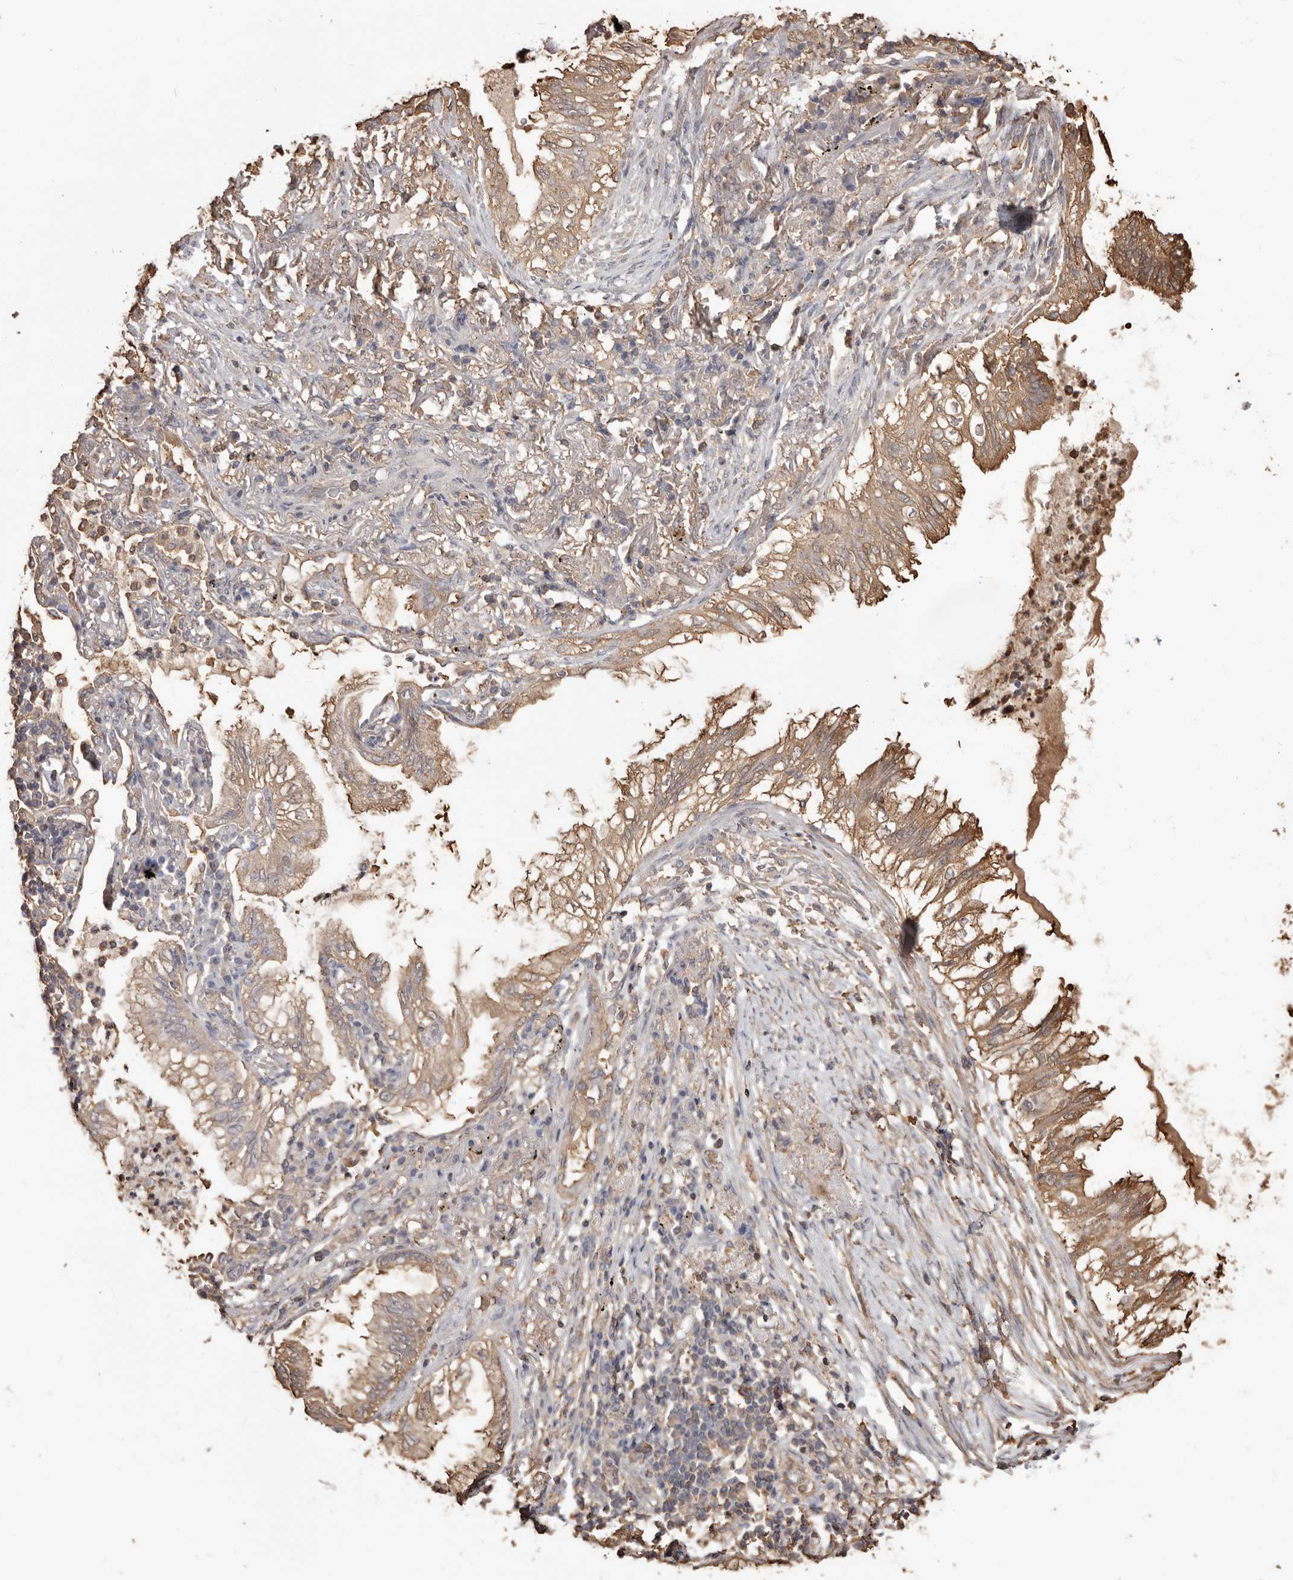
{"staining": {"intensity": "moderate", "quantity": ">75%", "location": "cytoplasmic/membranous"}, "tissue": "lung cancer", "cell_type": "Tumor cells", "image_type": "cancer", "snomed": [{"axis": "morphology", "description": "Adenocarcinoma, NOS"}, {"axis": "topography", "description": "Lung"}], "caption": "High-power microscopy captured an immunohistochemistry photomicrograph of lung adenocarcinoma, revealing moderate cytoplasmic/membranous positivity in approximately >75% of tumor cells.", "gene": "PKM", "patient": {"sex": "female", "age": 70}}